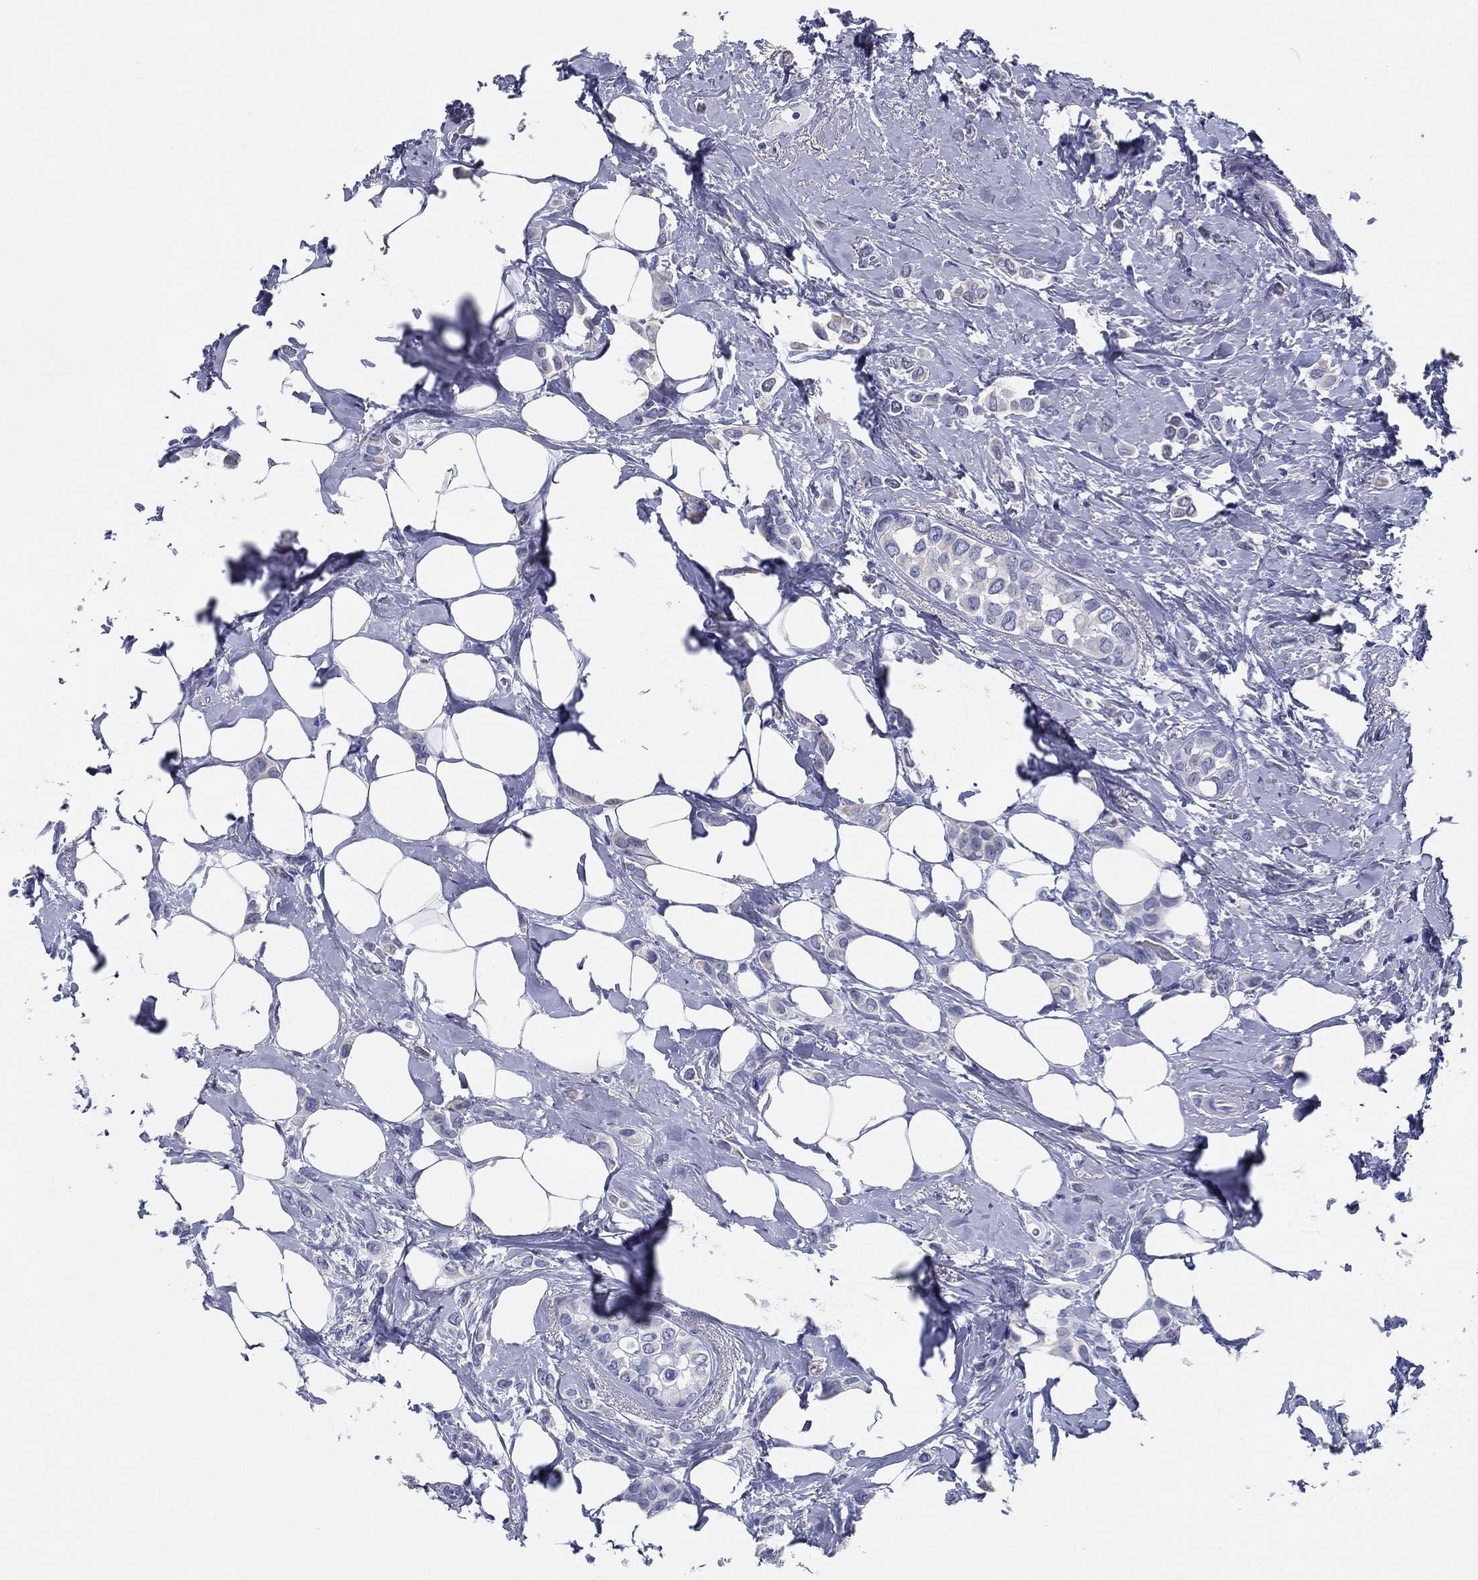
{"staining": {"intensity": "negative", "quantity": "none", "location": "none"}, "tissue": "breast cancer", "cell_type": "Tumor cells", "image_type": "cancer", "snomed": [{"axis": "morphology", "description": "Lobular carcinoma"}, {"axis": "topography", "description": "Breast"}], "caption": "Lobular carcinoma (breast) stained for a protein using immunohistochemistry shows no expression tumor cells.", "gene": "RSPH4A", "patient": {"sex": "female", "age": 66}}